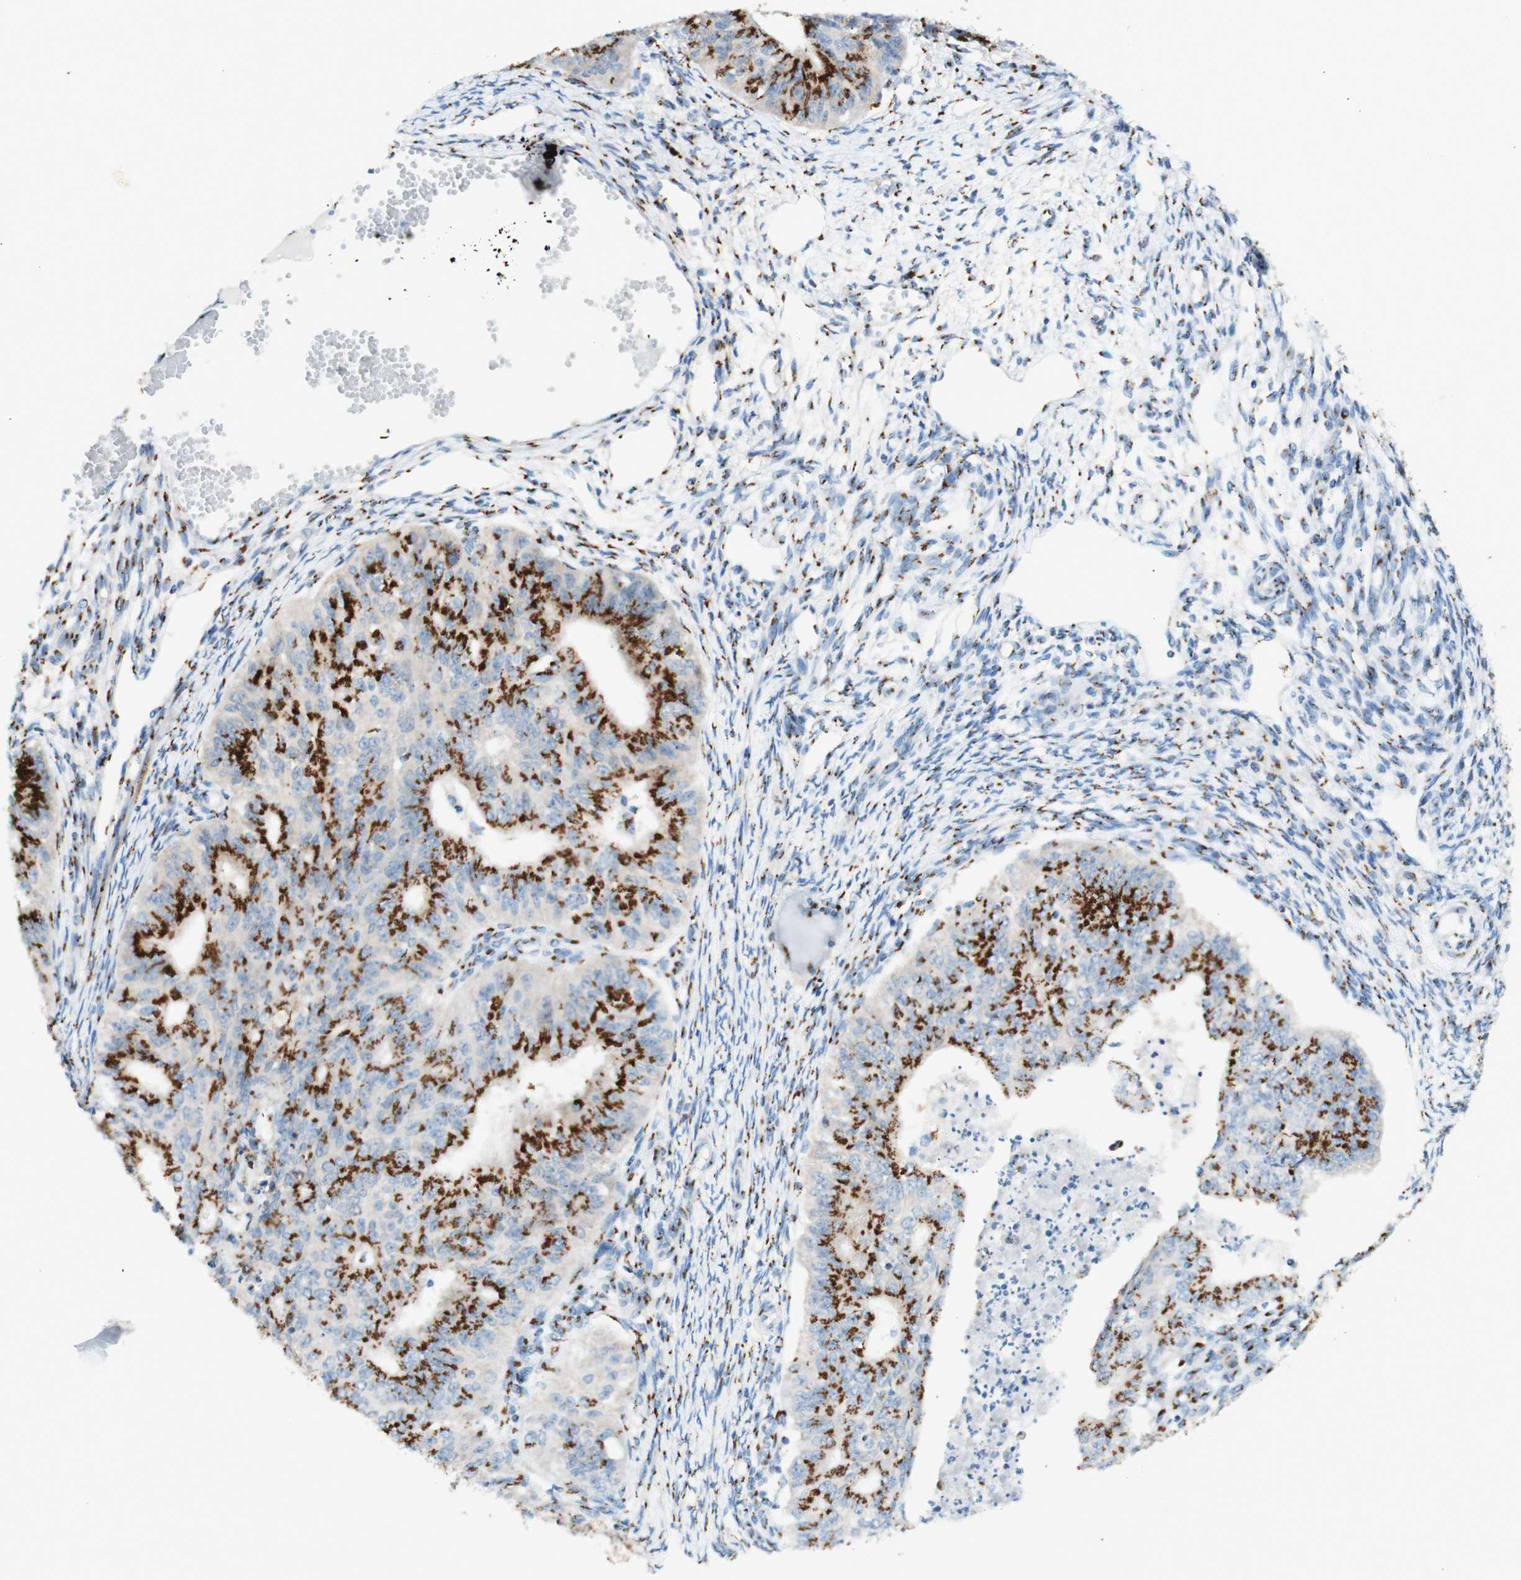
{"staining": {"intensity": "strong", "quantity": ">75%", "location": "cytoplasmic/membranous"}, "tissue": "endometrial cancer", "cell_type": "Tumor cells", "image_type": "cancer", "snomed": [{"axis": "morphology", "description": "Adenocarcinoma, NOS"}, {"axis": "topography", "description": "Endometrium"}], "caption": "DAB (3,3'-diaminobenzidine) immunohistochemical staining of human adenocarcinoma (endometrial) reveals strong cytoplasmic/membranous protein staining in about >75% of tumor cells. Immunohistochemistry stains the protein of interest in brown and the nuclei are stained blue.", "gene": "GOLGB1", "patient": {"sex": "female", "age": 32}}